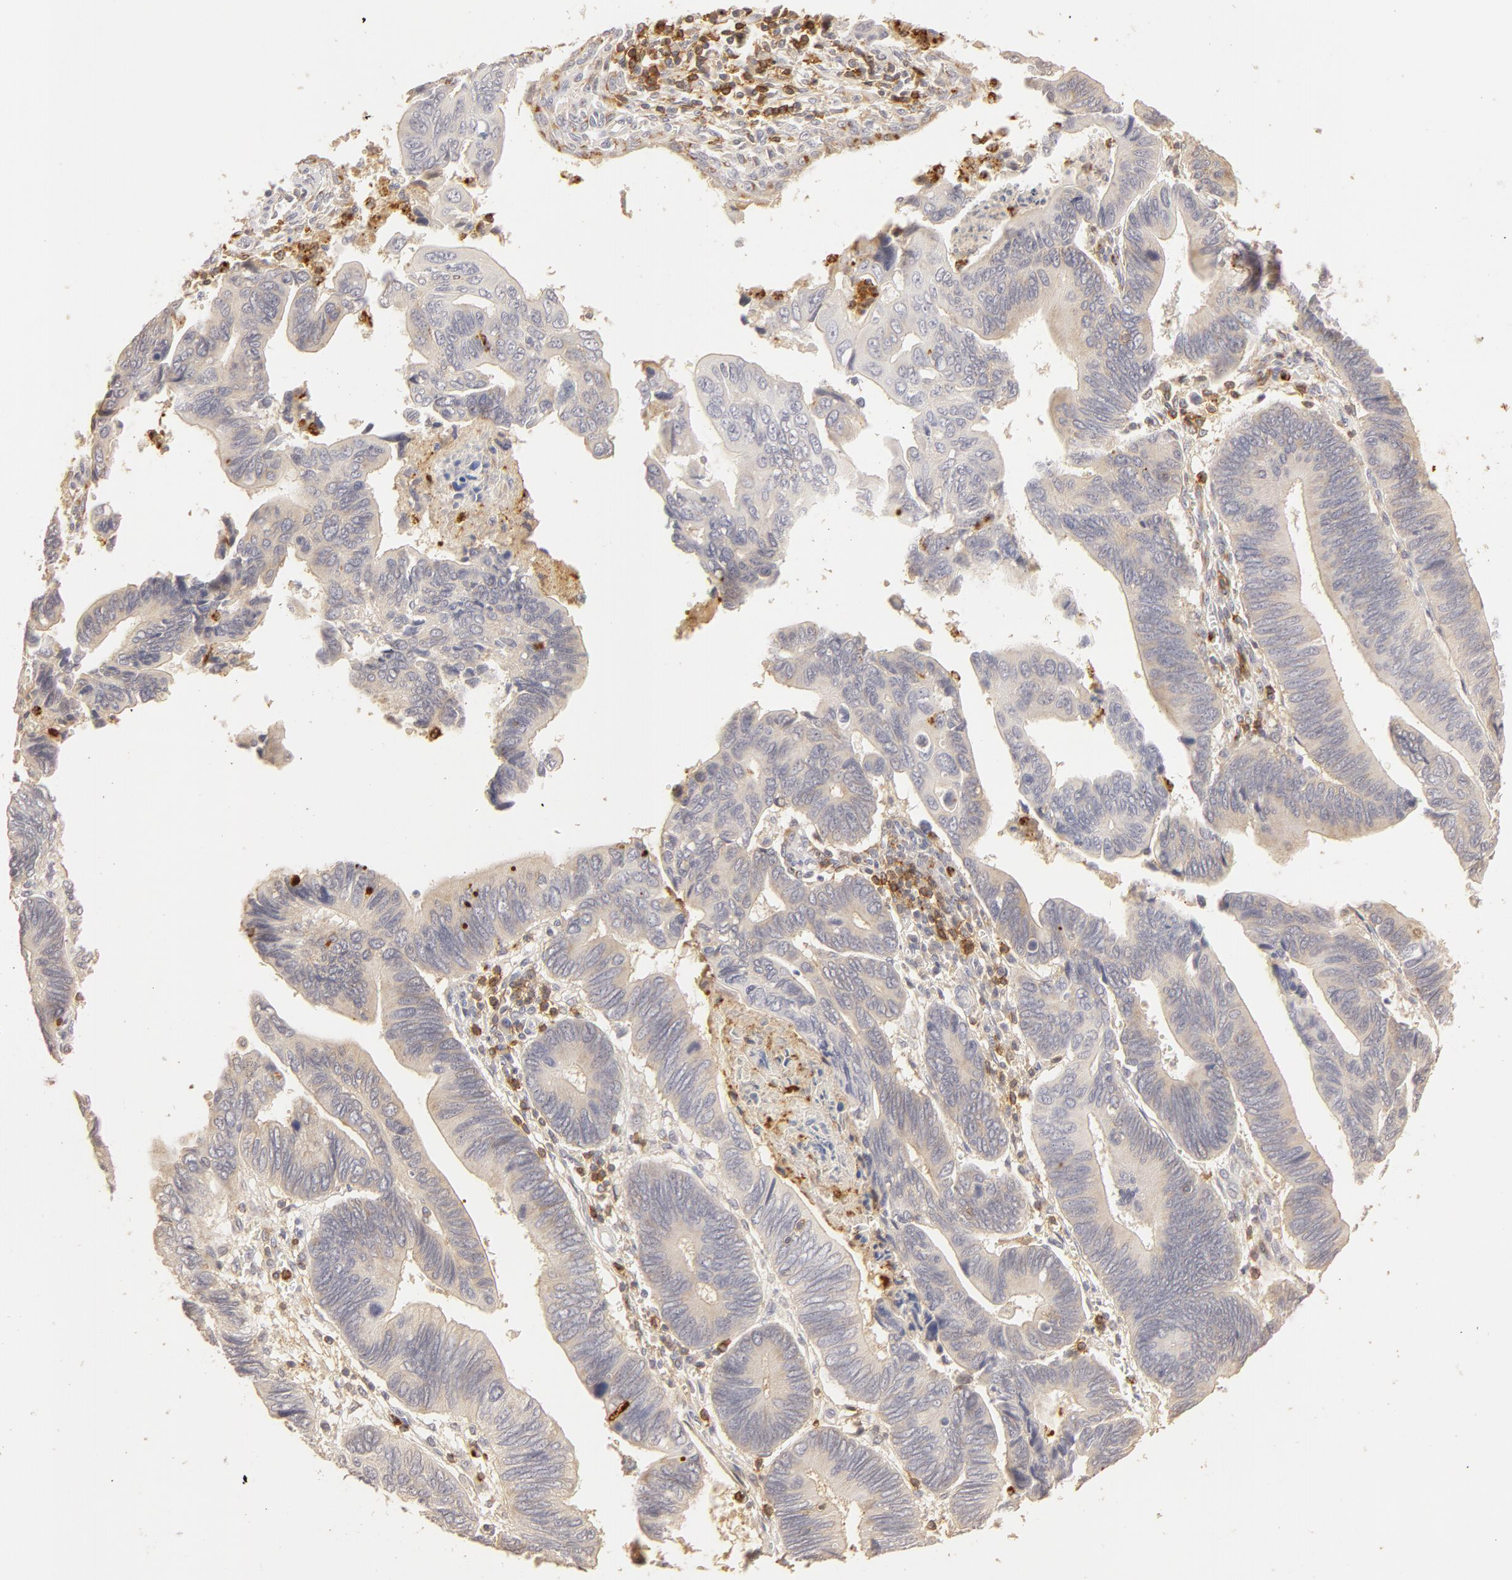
{"staining": {"intensity": "negative", "quantity": "none", "location": "none"}, "tissue": "pancreatic cancer", "cell_type": "Tumor cells", "image_type": "cancer", "snomed": [{"axis": "morphology", "description": "Adenocarcinoma, NOS"}, {"axis": "topography", "description": "Pancreas"}], "caption": "Tumor cells are negative for protein expression in human adenocarcinoma (pancreatic). (DAB (3,3'-diaminobenzidine) immunohistochemistry with hematoxylin counter stain).", "gene": "C1R", "patient": {"sex": "female", "age": 70}}